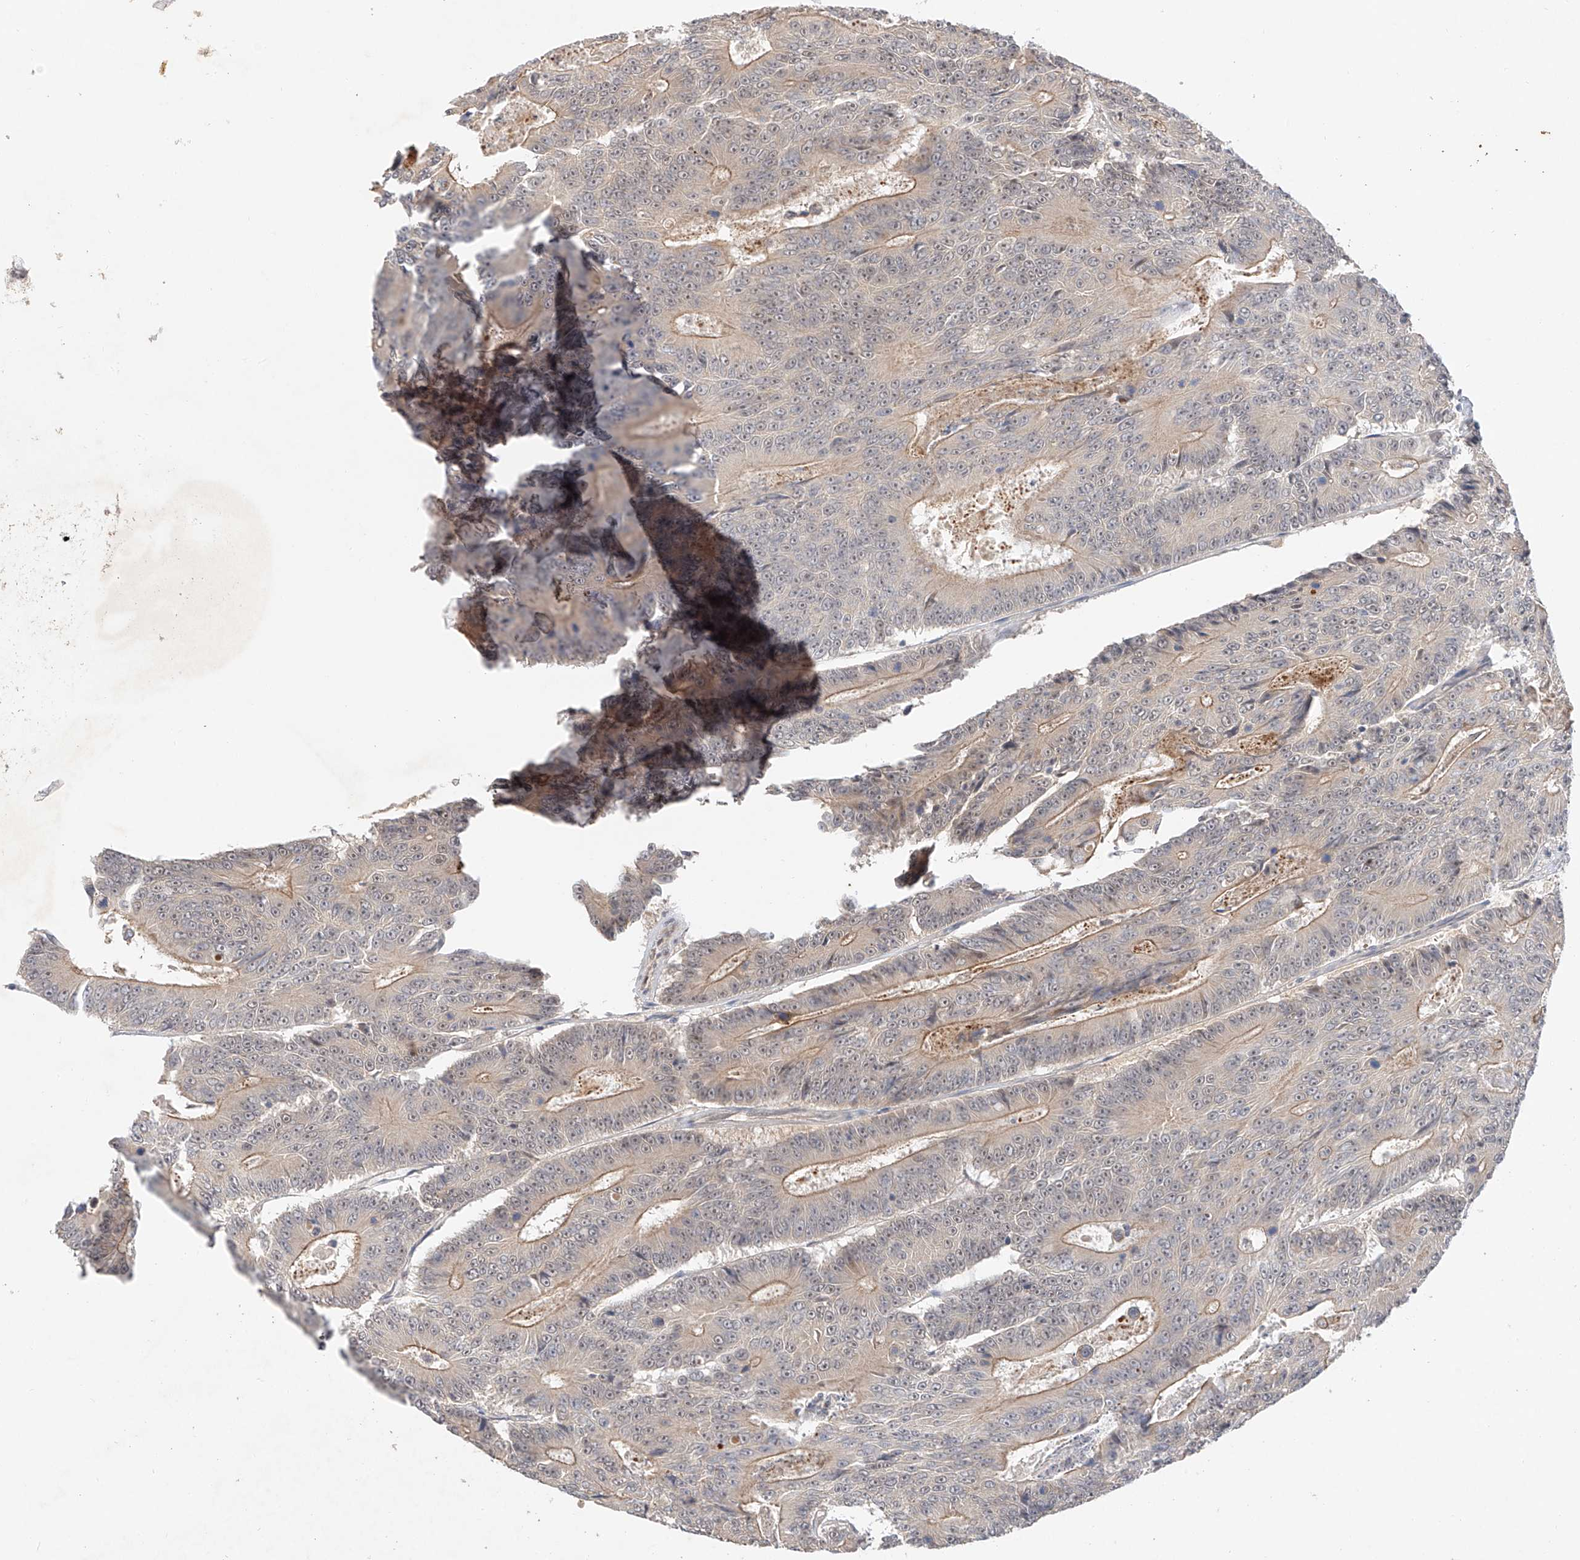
{"staining": {"intensity": "moderate", "quantity": "<25%", "location": "cytoplasmic/membranous"}, "tissue": "colorectal cancer", "cell_type": "Tumor cells", "image_type": "cancer", "snomed": [{"axis": "morphology", "description": "Adenocarcinoma, NOS"}, {"axis": "topography", "description": "Colon"}], "caption": "Tumor cells exhibit low levels of moderate cytoplasmic/membranous positivity in about <25% of cells in adenocarcinoma (colorectal).", "gene": "IL22RA2", "patient": {"sex": "male", "age": 83}}